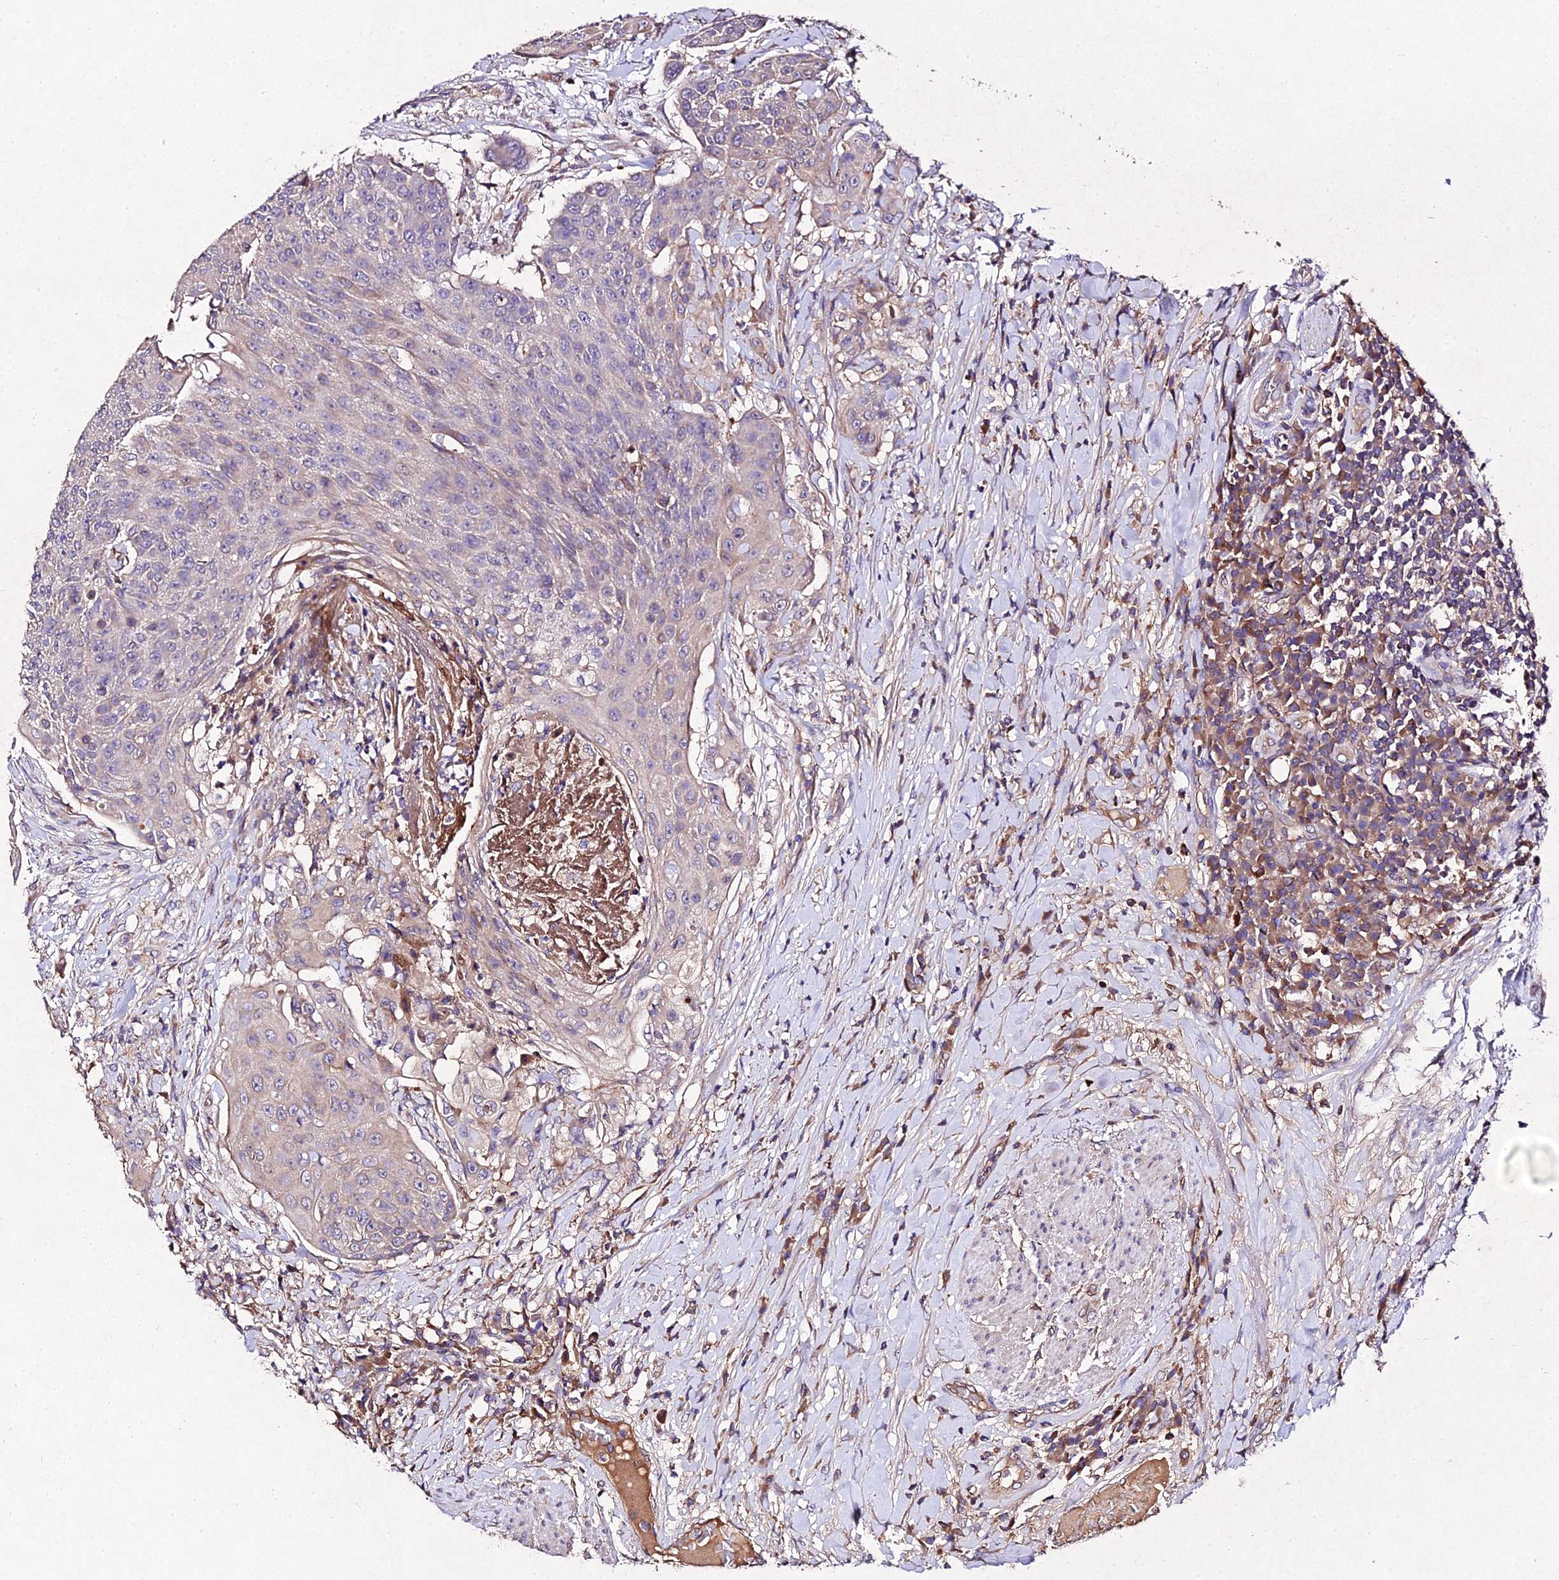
{"staining": {"intensity": "weak", "quantity": "<25%", "location": "cytoplasmic/membranous"}, "tissue": "urothelial cancer", "cell_type": "Tumor cells", "image_type": "cancer", "snomed": [{"axis": "morphology", "description": "Urothelial carcinoma, High grade"}, {"axis": "topography", "description": "Urinary bladder"}], "caption": "This is a histopathology image of immunohistochemistry (IHC) staining of urothelial carcinoma (high-grade), which shows no positivity in tumor cells.", "gene": "AP3M2", "patient": {"sex": "female", "age": 63}}